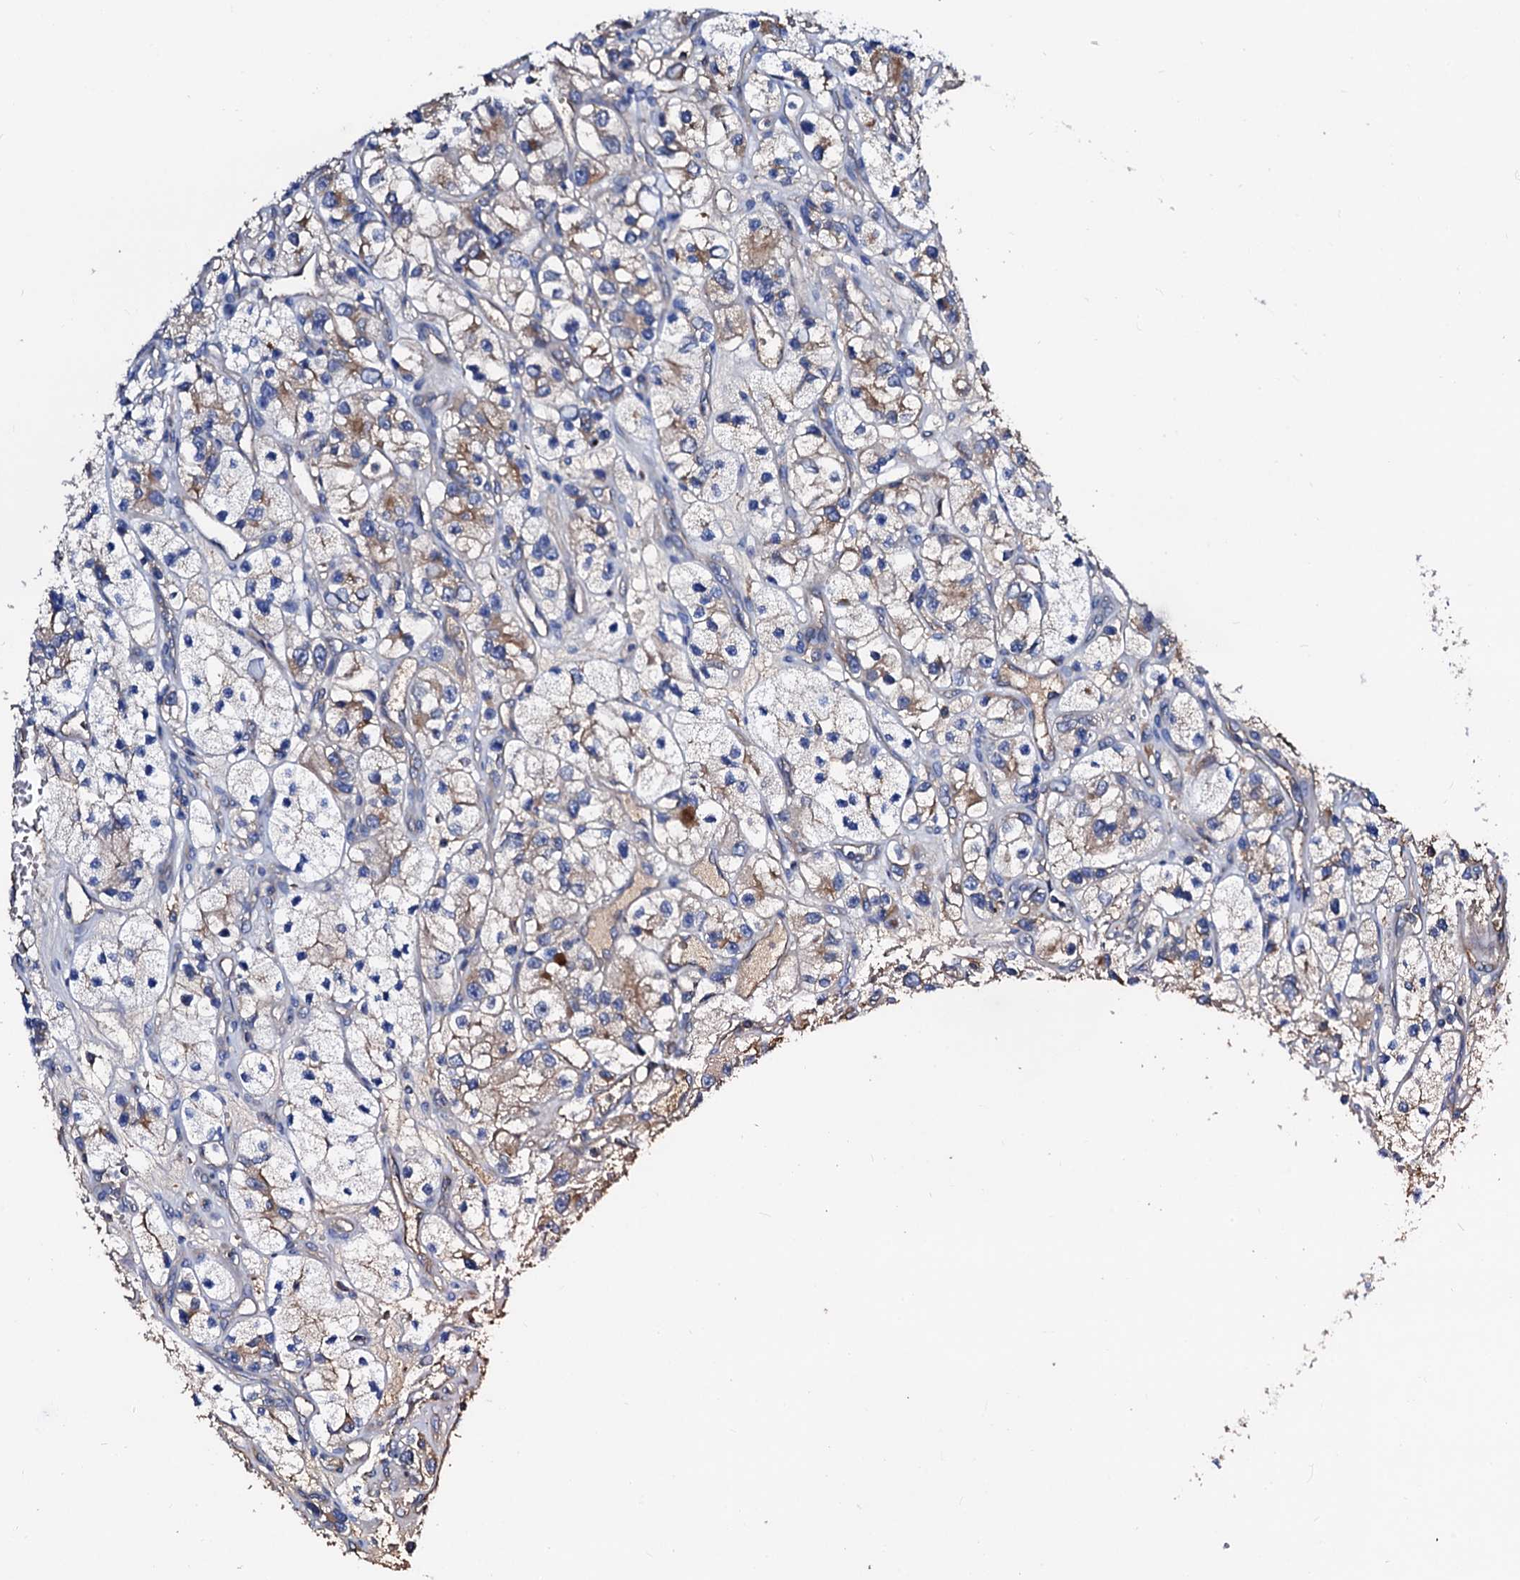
{"staining": {"intensity": "moderate", "quantity": "<25%", "location": "cytoplasmic/membranous"}, "tissue": "renal cancer", "cell_type": "Tumor cells", "image_type": "cancer", "snomed": [{"axis": "morphology", "description": "Adenocarcinoma, NOS"}, {"axis": "topography", "description": "Kidney"}], "caption": "Human renal cancer (adenocarcinoma) stained with a protein marker displays moderate staining in tumor cells.", "gene": "CSKMT", "patient": {"sex": "female", "age": 57}}